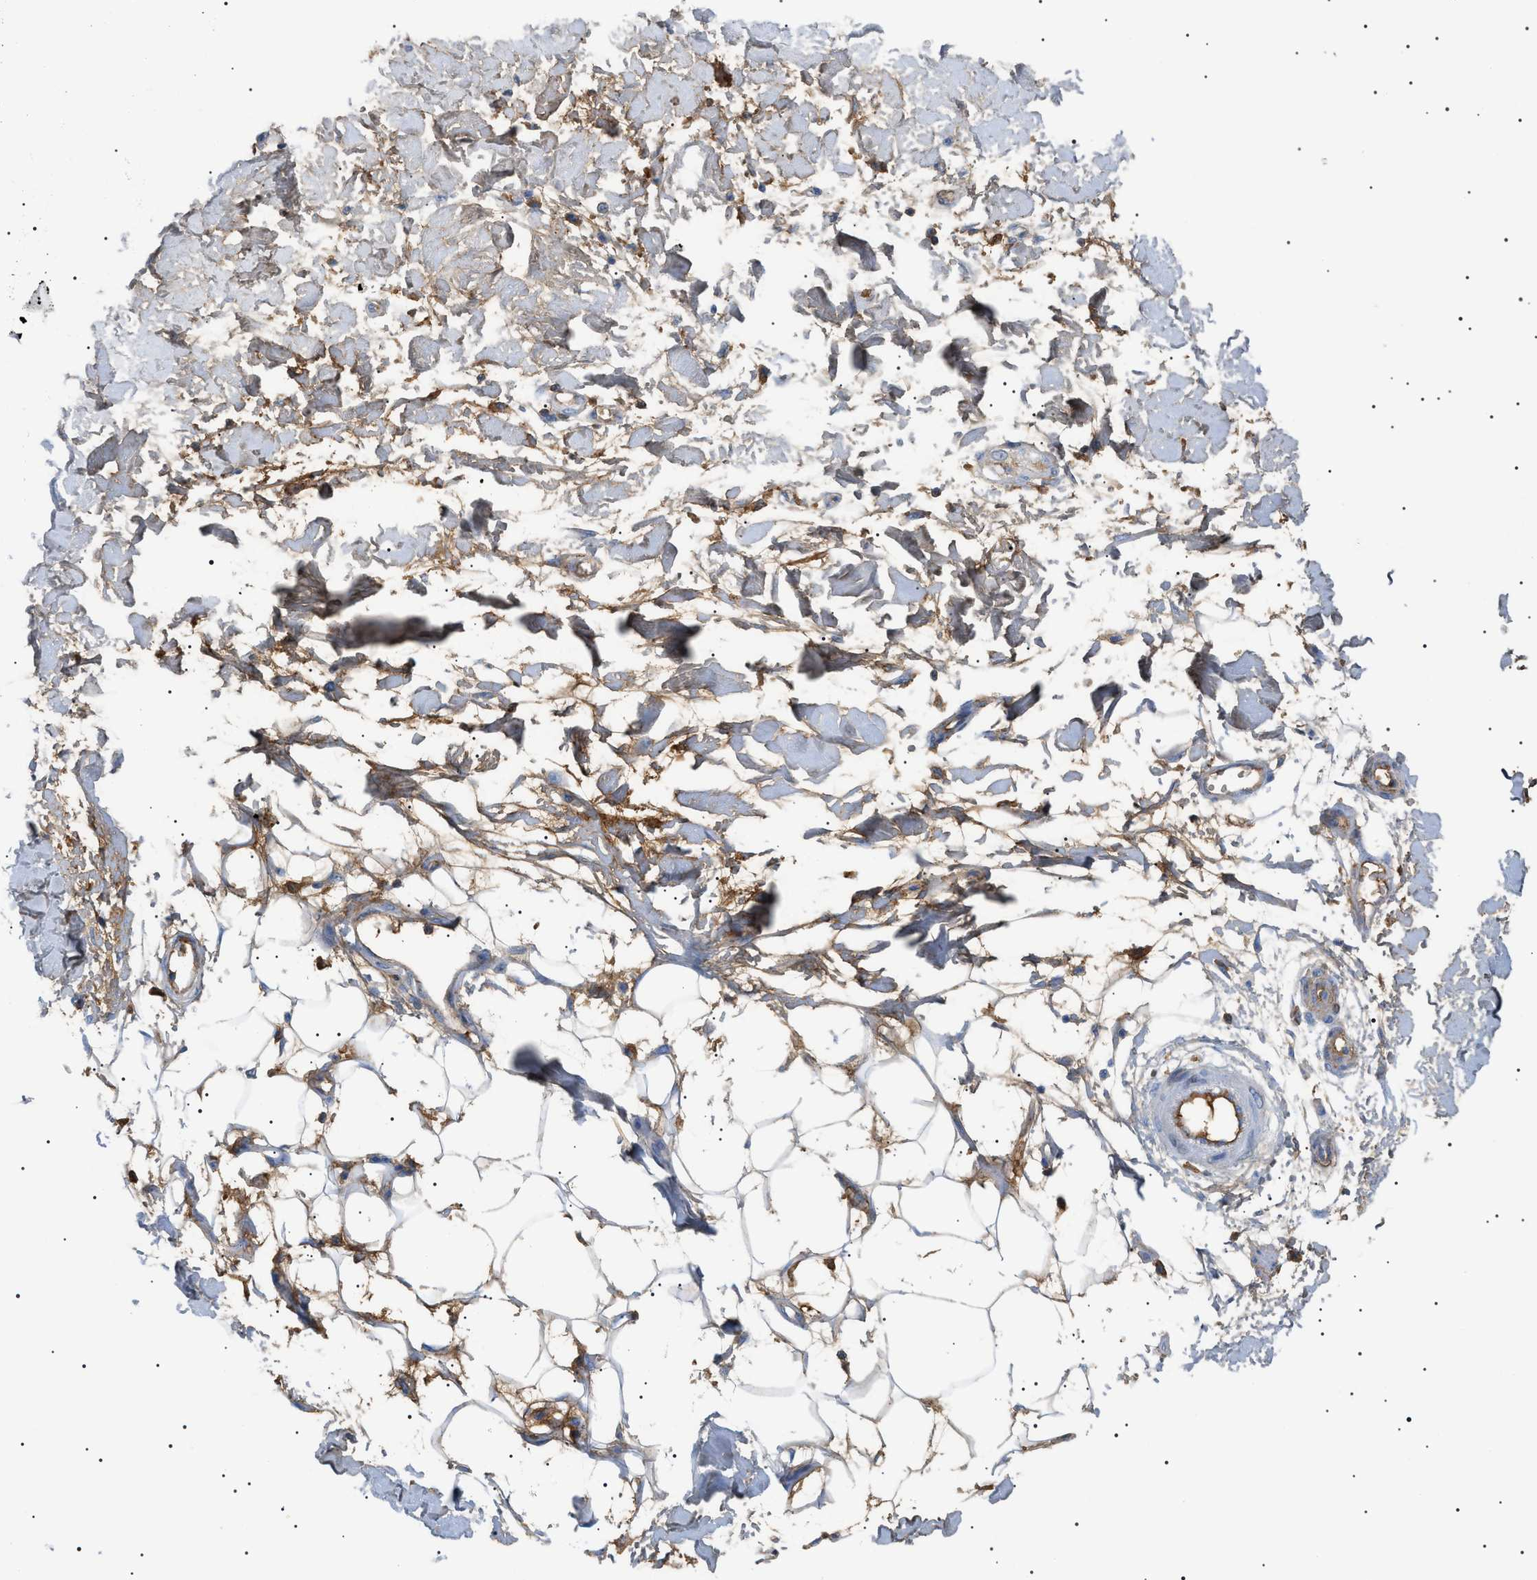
{"staining": {"intensity": "moderate", "quantity": ">75%", "location": "cytoplasmic/membranous"}, "tissue": "adipose tissue", "cell_type": "Adipocytes", "image_type": "normal", "snomed": [{"axis": "morphology", "description": "Normal tissue, NOS"}, {"axis": "morphology", "description": "Squamous cell carcinoma, NOS"}, {"axis": "topography", "description": "Skin"}, {"axis": "topography", "description": "Peripheral nerve tissue"}], "caption": "This micrograph reveals immunohistochemistry staining of normal adipose tissue, with medium moderate cytoplasmic/membranous positivity in about >75% of adipocytes.", "gene": "LPA", "patient": {"sex": "male", "age": 83}}